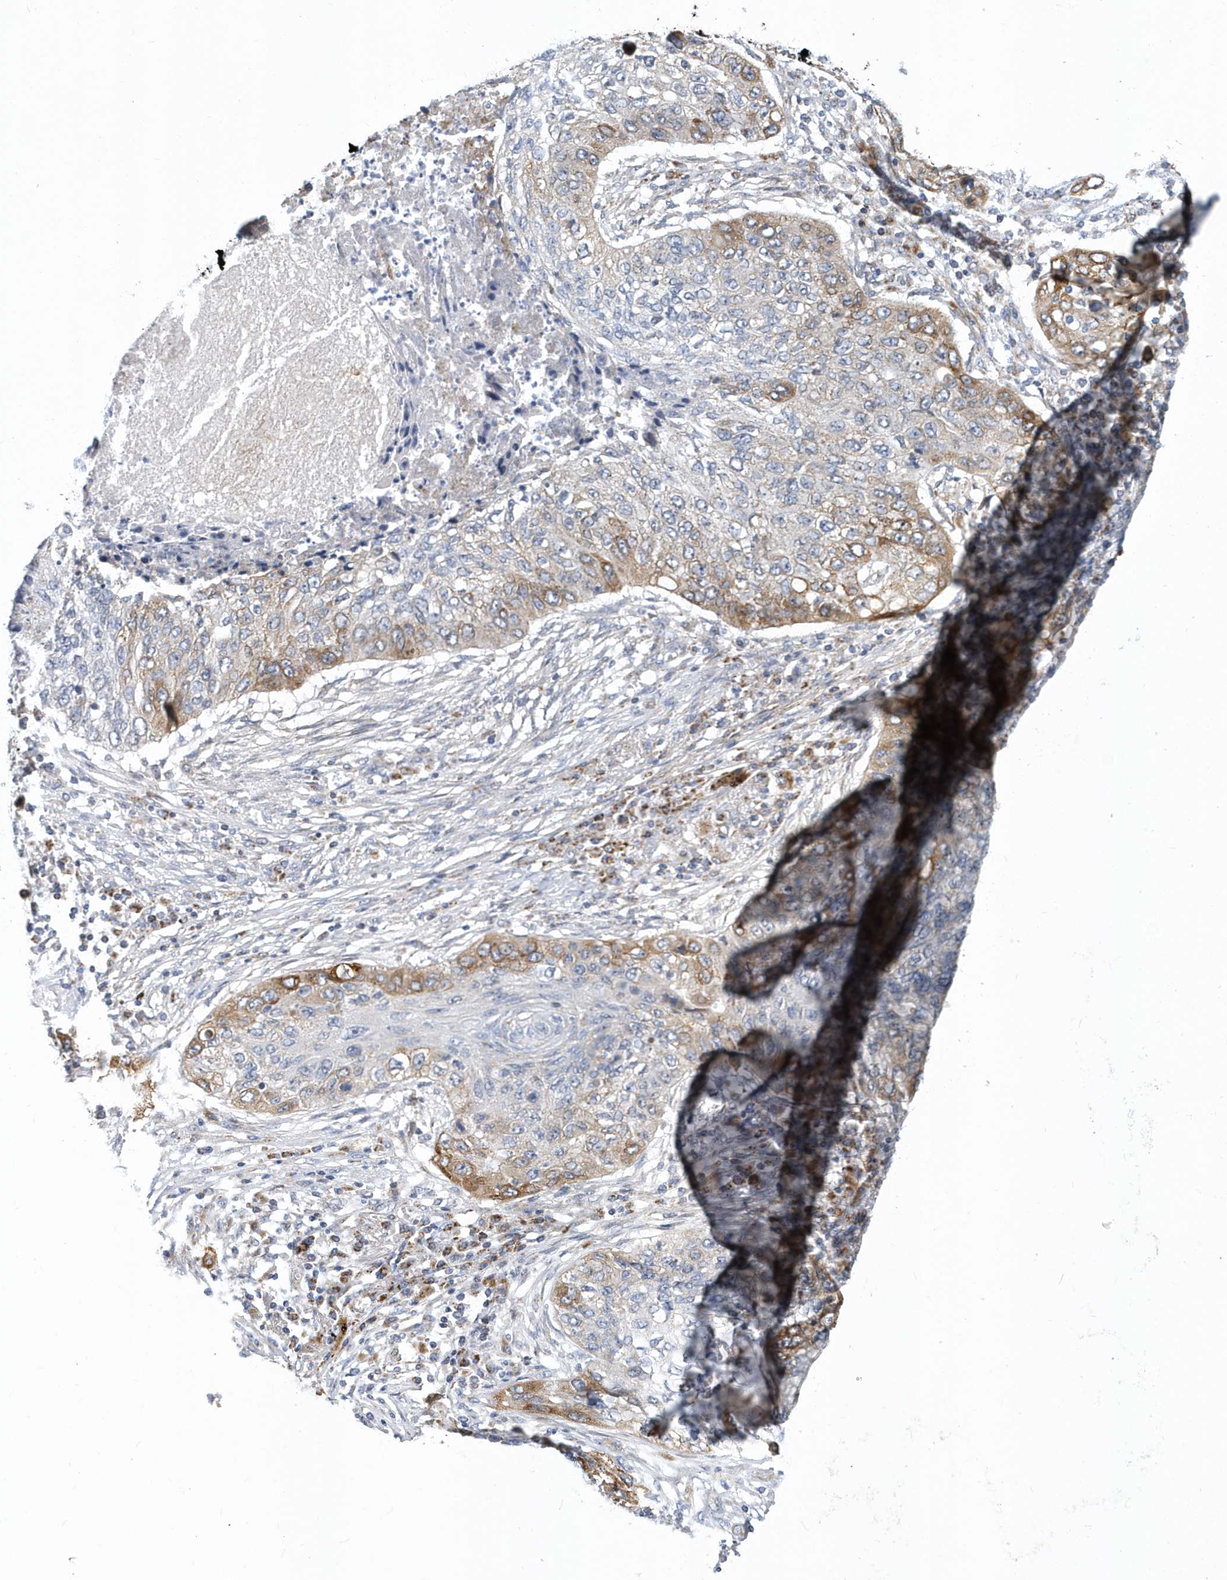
{"staining": {"intensity": "moderate", "quantity": "<25%", "location": "cytoplasmic/membranous"}, "tissue": "lung cancer", "cell_type": "Tumor cells", "image_type": "cancer", "snomed": [{"axis": "morphology", "description": "Squamous cell carcinoma, NOS"}, {"axis": "topography", "description": "Lung"}], "caption": "Protein staining by immunohistochemistry demonstrates moderate cytoplasmic/membranous staining in approximately <25% of tumor cells in squamous cell carcinoma (lung).", "gene": "VWA5B2", "patient": {"sex": "female", "age": 63}}